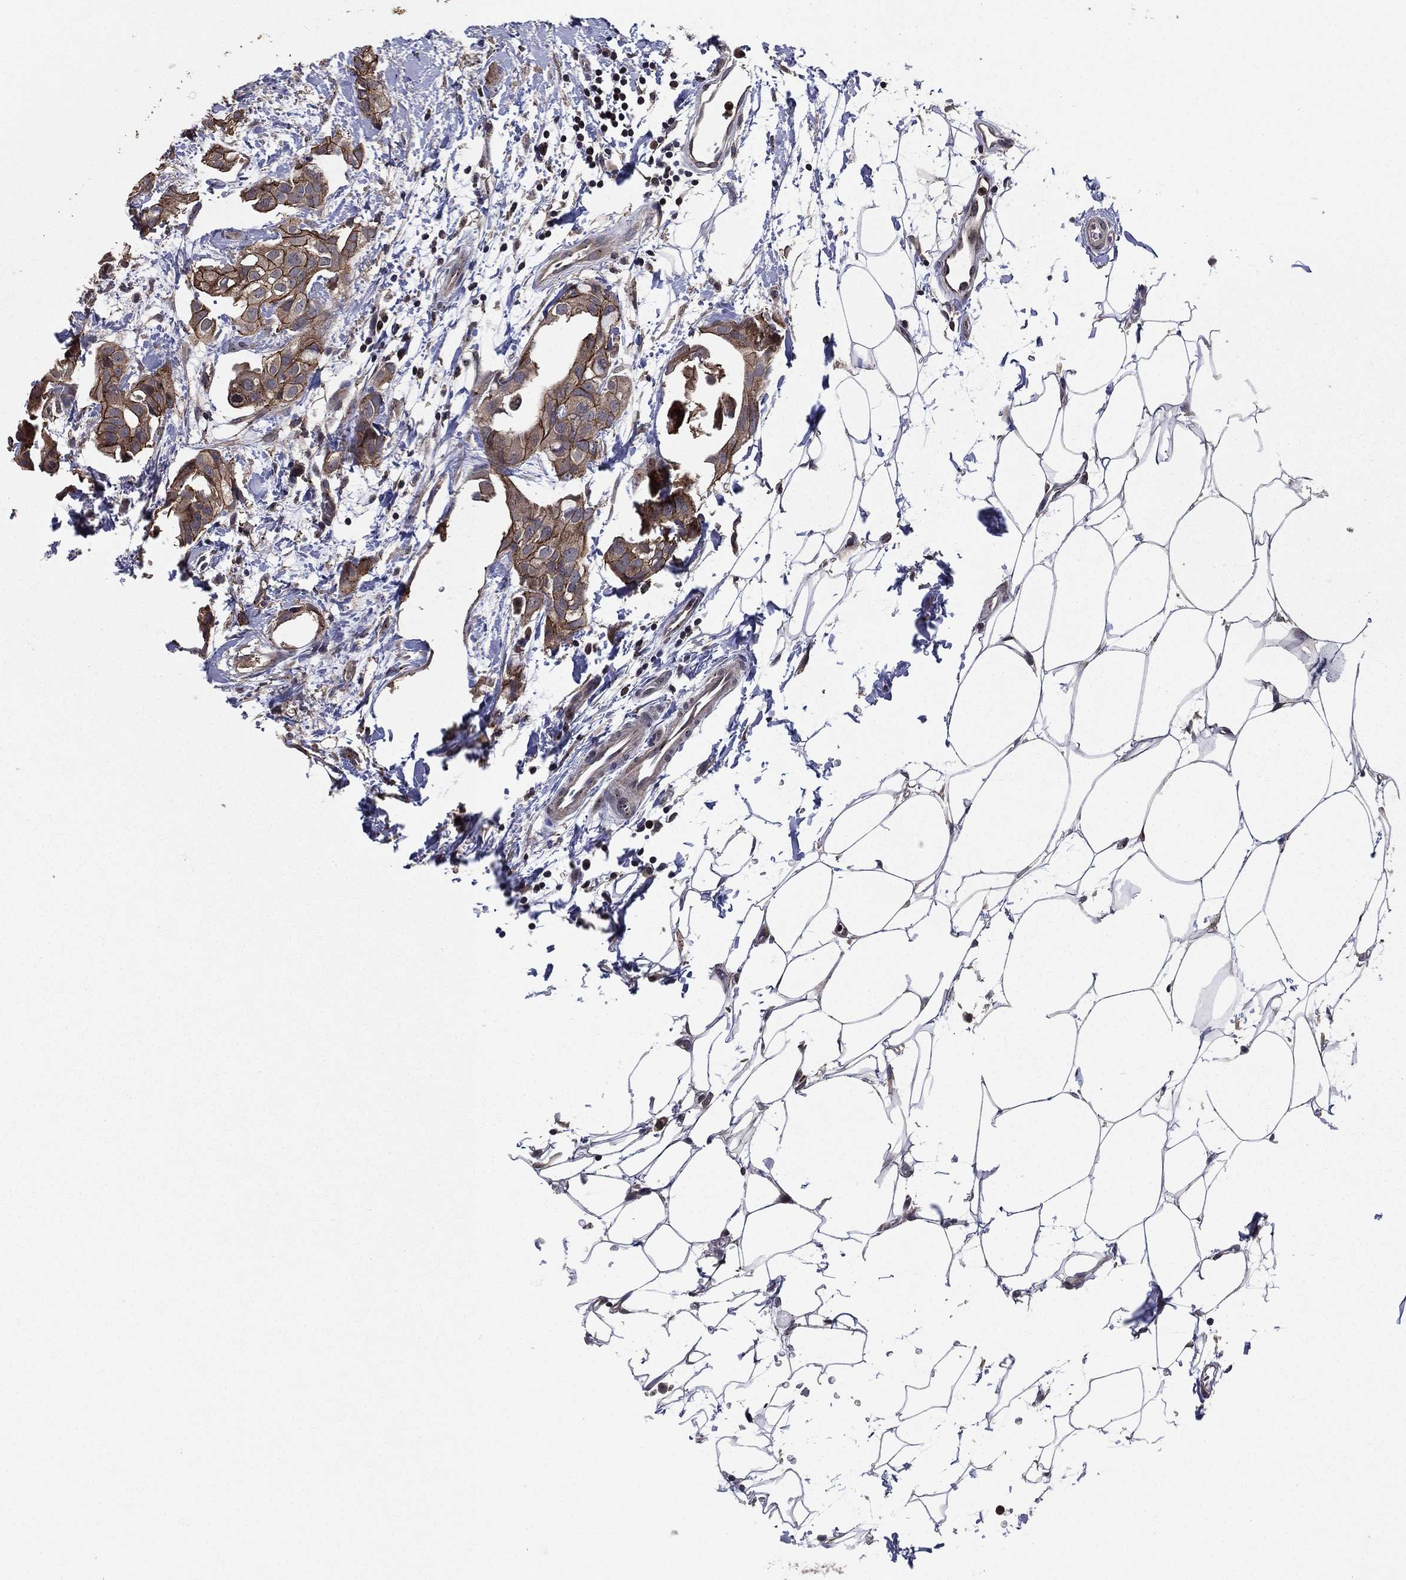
{"staining": {"intensity": "strong", "quantity": "<25%", "location": "cytoplasmic/membranous"}, "tissue": "breast cancer", "cell_type": "Tumor cells", "image_type": "cancer", "snomed": [{"axis": "morphology", "description": "Normal tissue, NOS"}, {"axis": "morphology", "description": "Duct carcinoma"}, {"axis": "topography", "description": "Breast"}], "caption": "About <25% of tumor cells in human breast cancer (intraductal carcinoma) exhibit strong cytoplasmic/membranous protein staining as visualized by brown immunohistochemical staining.", "gene": "PCNT", "patient": {"sex": "female", "age": 40}}